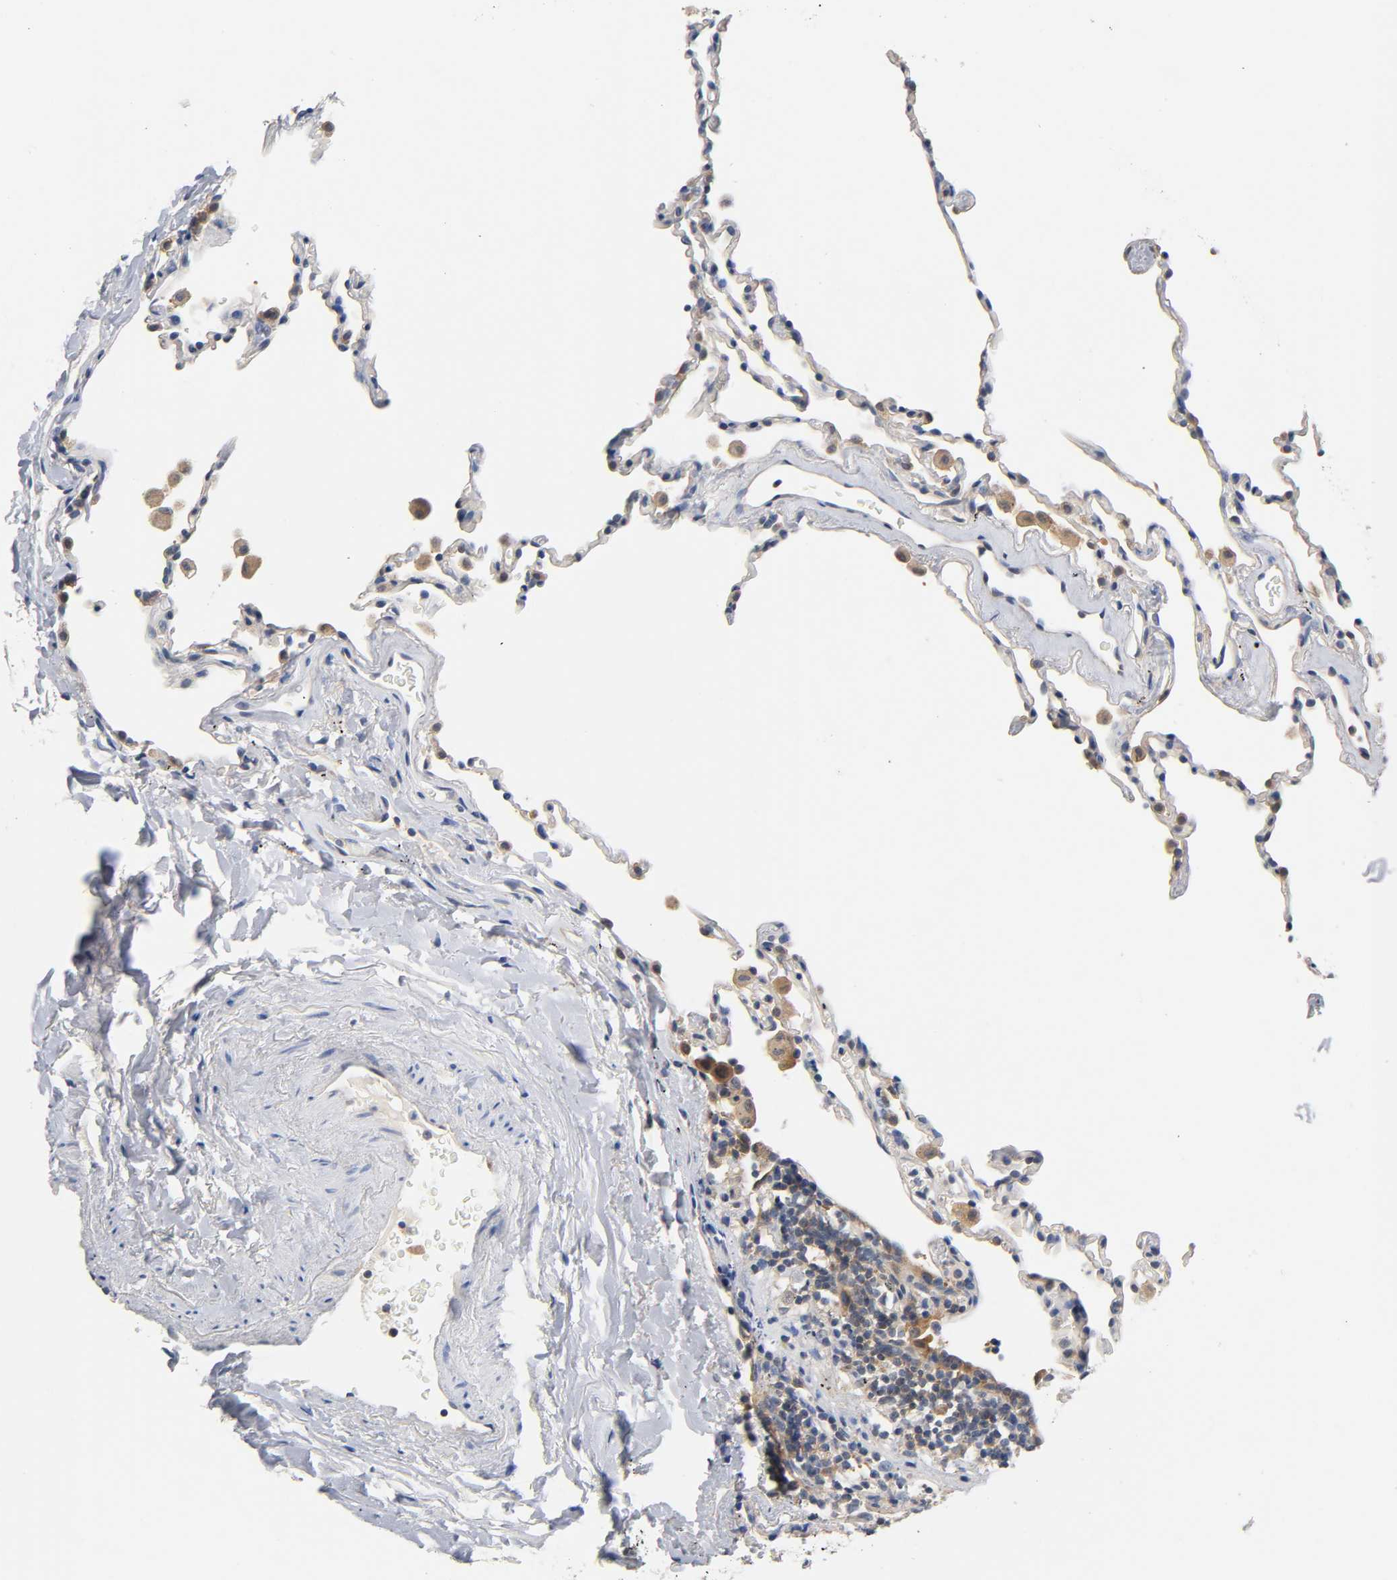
{"staining": {"intensity": "moderate", "quantity": "<25%", "location": "cytoplasmic/membranous,nuclear"}, "tissue": "lung", "cell_type": "Alveolar cells", "image_type": "normal", "snomed": [{"axis": "morphology", "description": "Normal tissue, NOS"}, {"axis": "morphology", "description": "Soft tissue tumor metastatic"}, {"axis": "topography", "description": "Lung"}], "caption": "A brown stain labels moderate cytoplasmic/membranous,nuclear positivity of a protein in alveolar cells of unremarkable lung. The staining was performed using DAB to visualize the protein expression in brown, while the nuclei were stained in blue with hematoxylin (Magnification: 20x).", "gene": "FYN", "patient": {"sex": "male", "age": 59}}